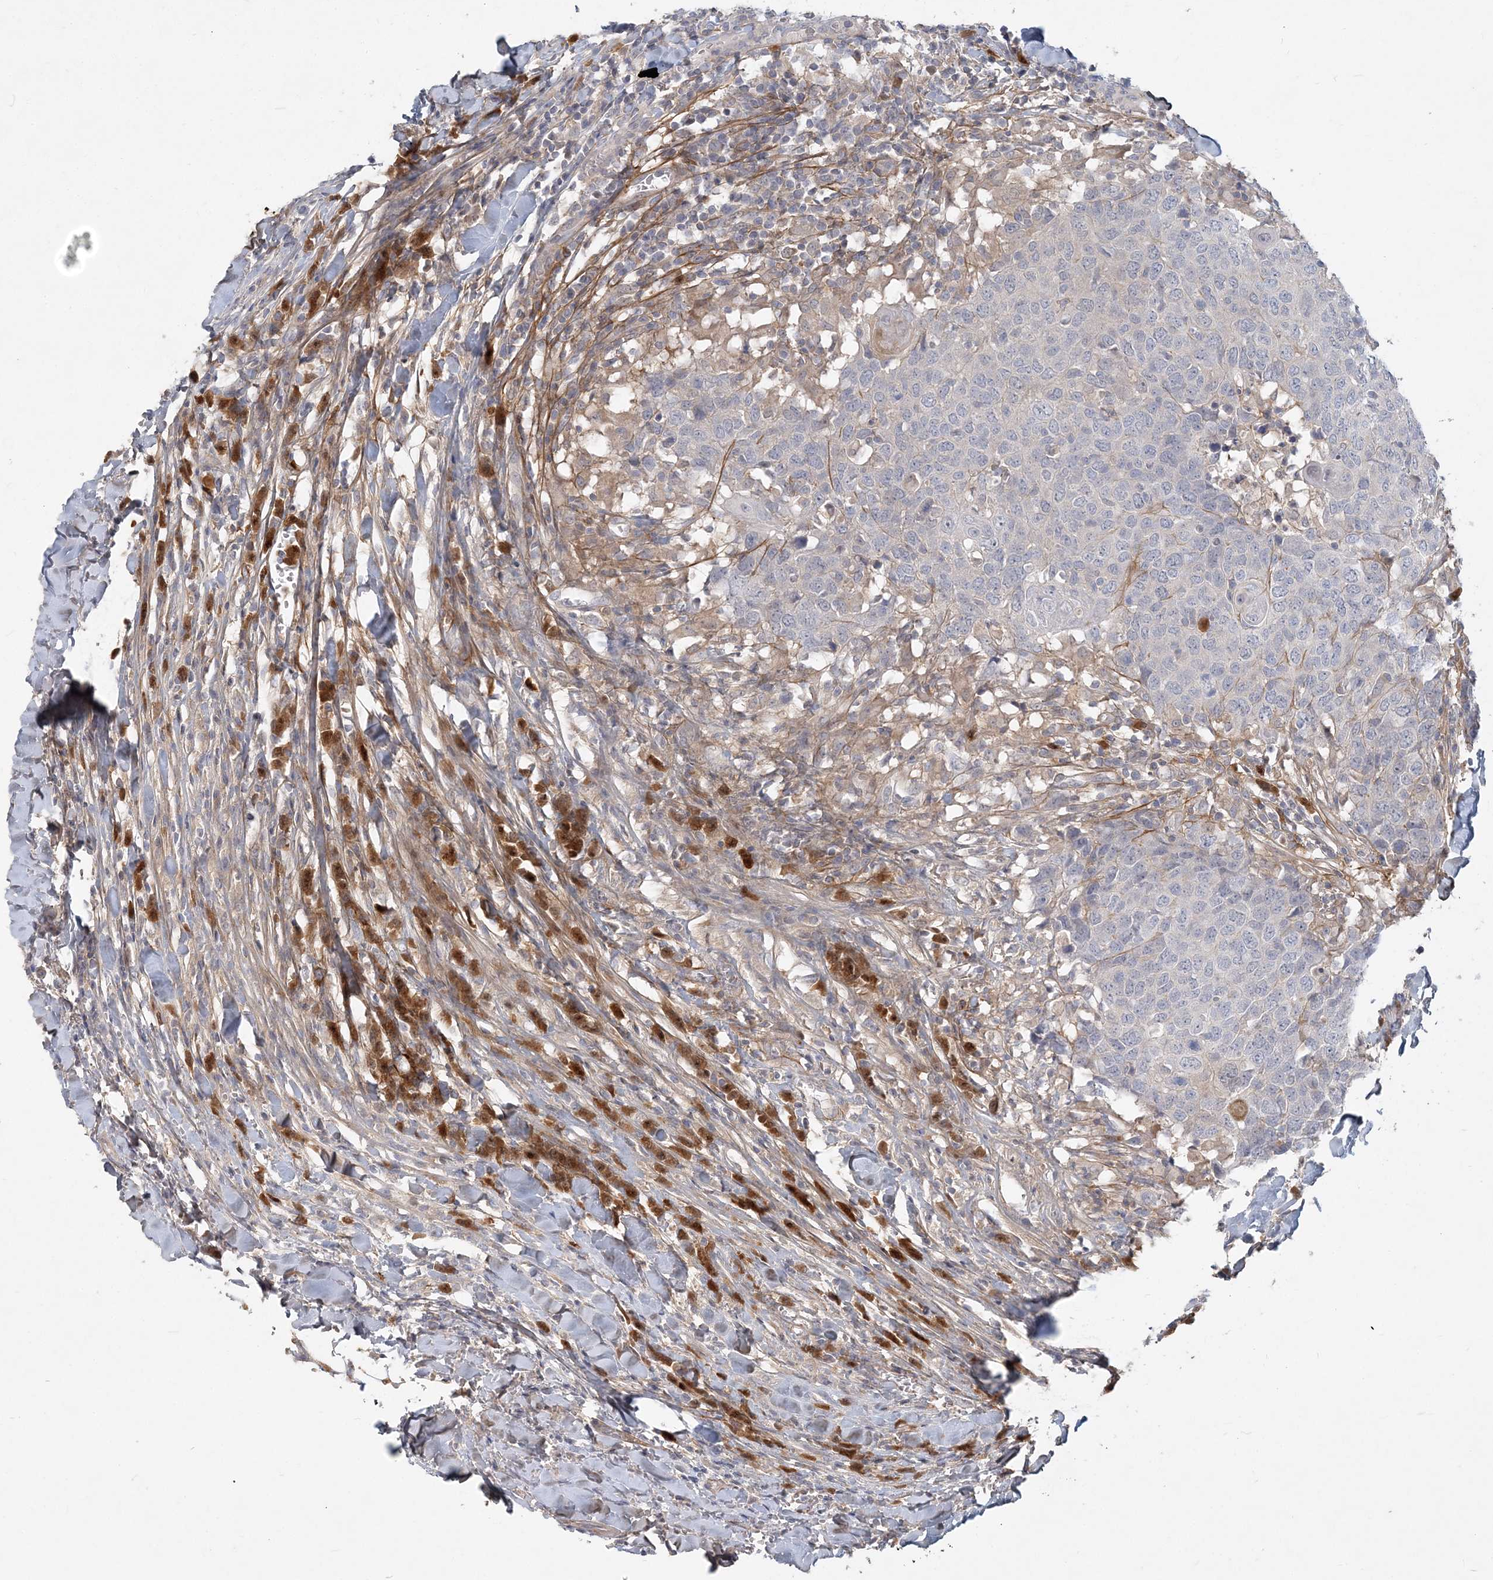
{"staining": {"intensity": "negative", "quantity": "none", "location": "none"}, "tissue": "head and neck cancer", "cell_type": "Tumor cells", "image_type": "cancer", "snomed": [{"axis": "morphology", "description": "Squamous cell carcinoma, NOS"}, {"axis": "topography", "description": "Head-Neck"}], "caption": "This is an immunohistochemistry (IHC) micrograph of human squamous cell carcinoma (head and neck). There is no staining in tumor cells.", "gene": "GMPPA", "patient": {"sex": "male", "age": 66}}